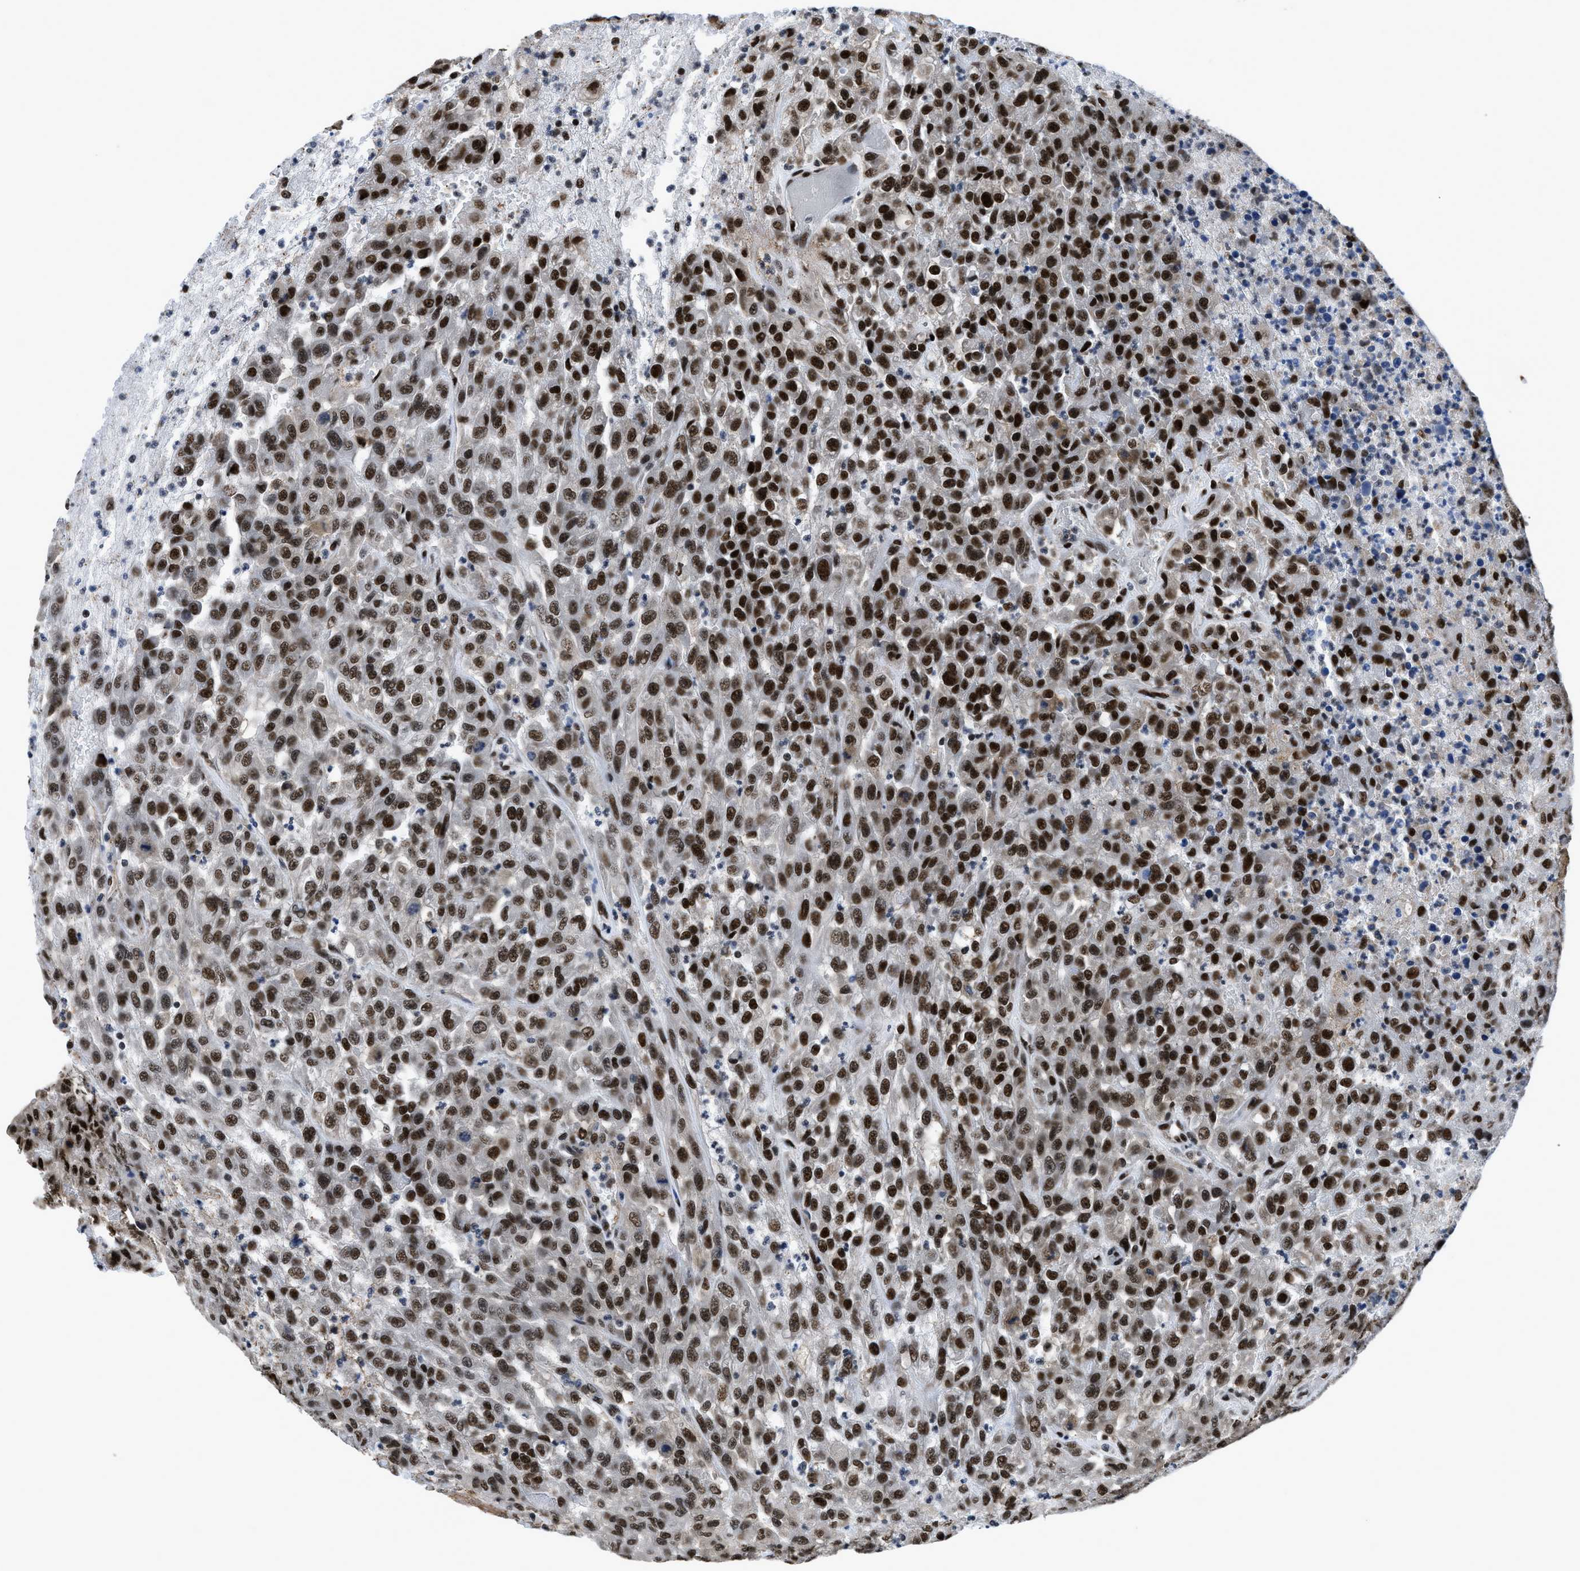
{"staining": {"intensity": "strong", "quantity": ">75%", "location": "nuclear"}, "tissue": "urothelial cancer", "cell_type": "Tumor cells", "image_type": "cancer", "snomed": [{"axis": "morphology", "description": "Urothelial carcinoma, High grade"}, {"axis": "topography", "description": "Urinary bladder"}], "caption": "The image shows immunohistochemical staining of urothelial cancer. There is strong nuclear expression is present in approximately >75% of tumor cells. (IHC, brightfield microscopy, high magnification).", "gene": "HNRNPH2", "patient": {"sex": "male", "age": 46}}